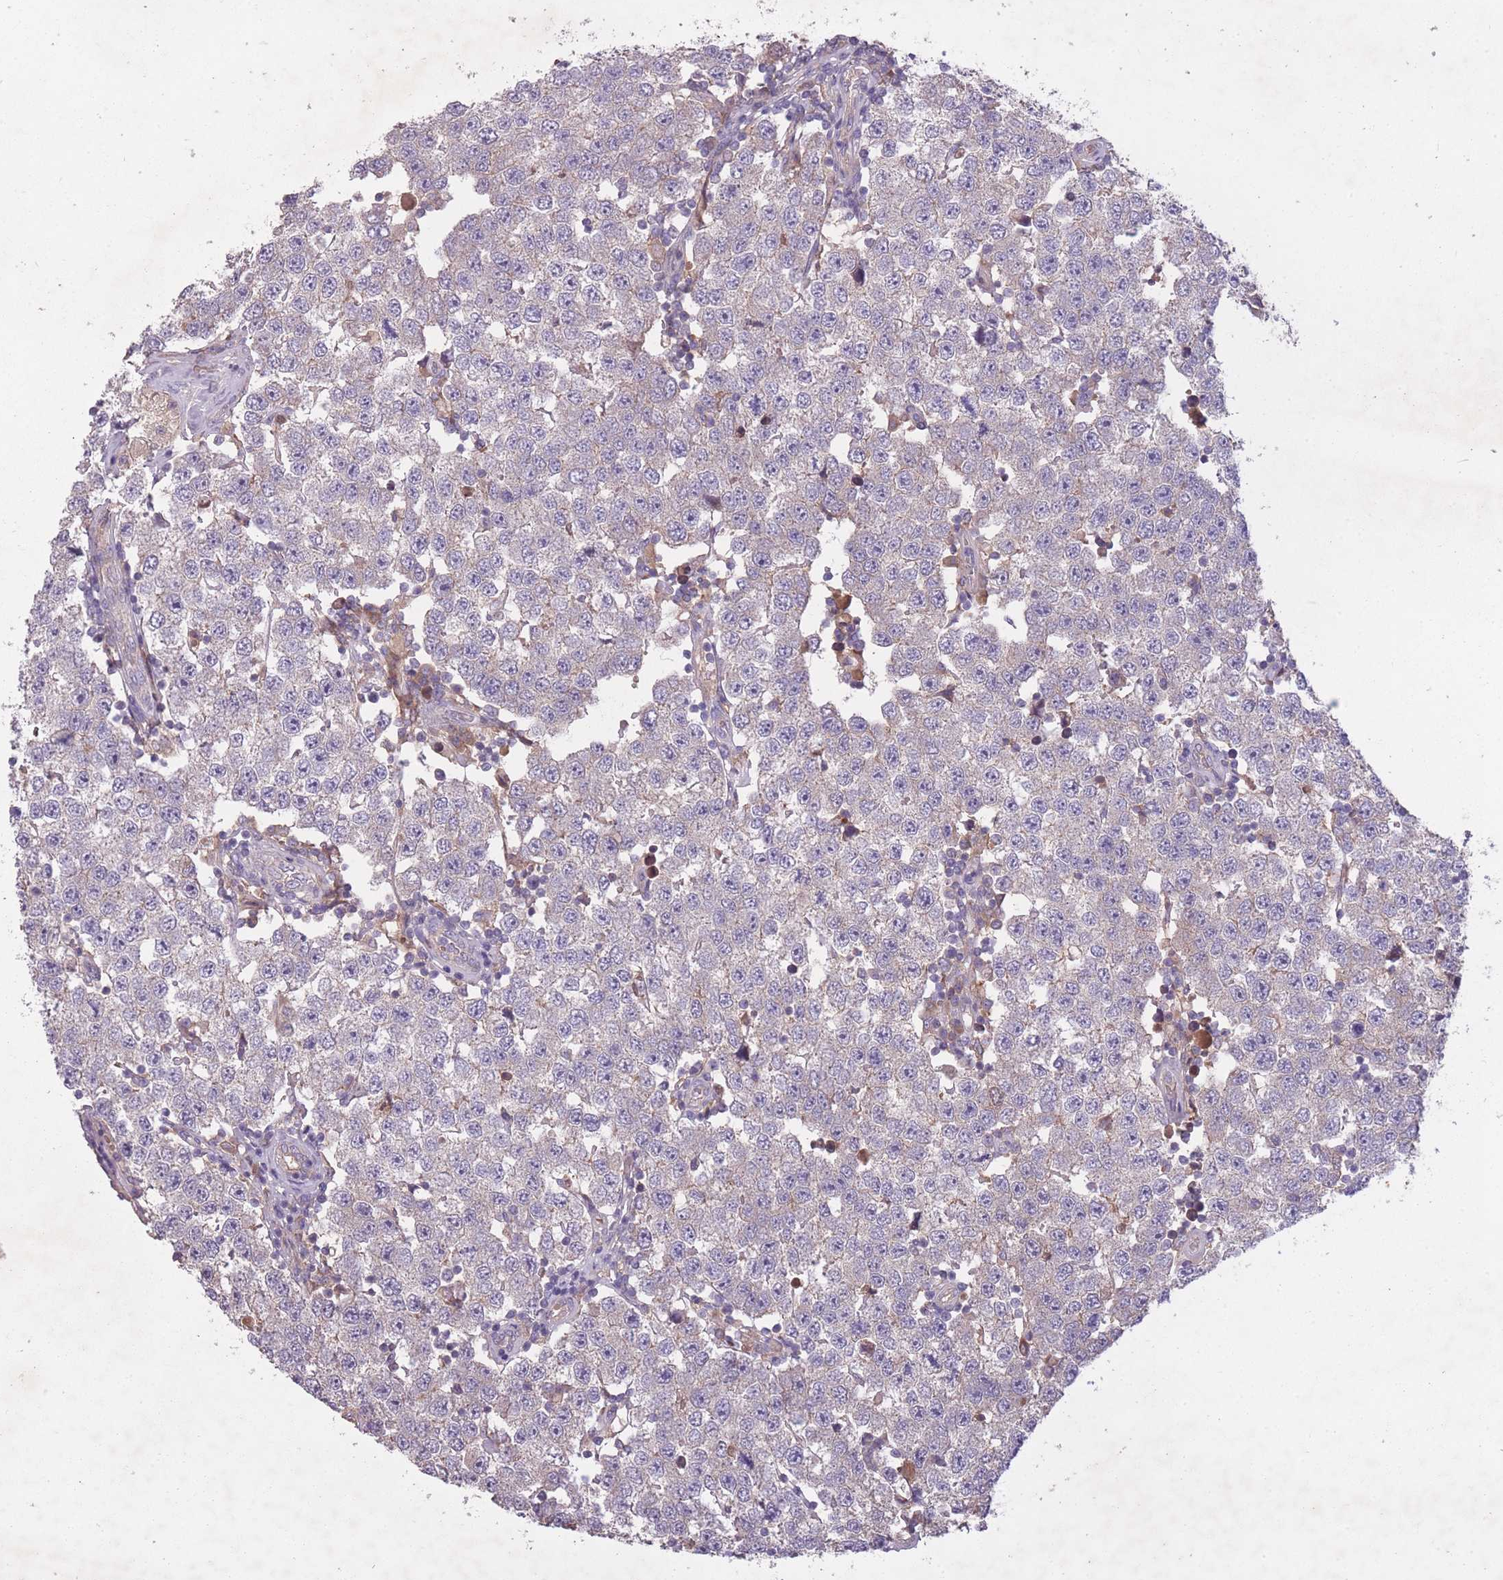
{"staining": {"intensity": "negative", "quantity": "none", "location": "none"}, "tissue": "testis cancer", "cell_type": "Tumor cells", "image_type": "cancer", "snomed": [{"axis": "morphology", "description": "Seminoma, NOS"}, {"axis": "topography", "description": "Testis"}], "caption": "A high-resolution histopathology image shows IHC staining of seminoma (testis), which demonstrates no significant expression in tumor cells.", "gene": "OR2V2", "patient": {"sex": "male", "age": 34}}